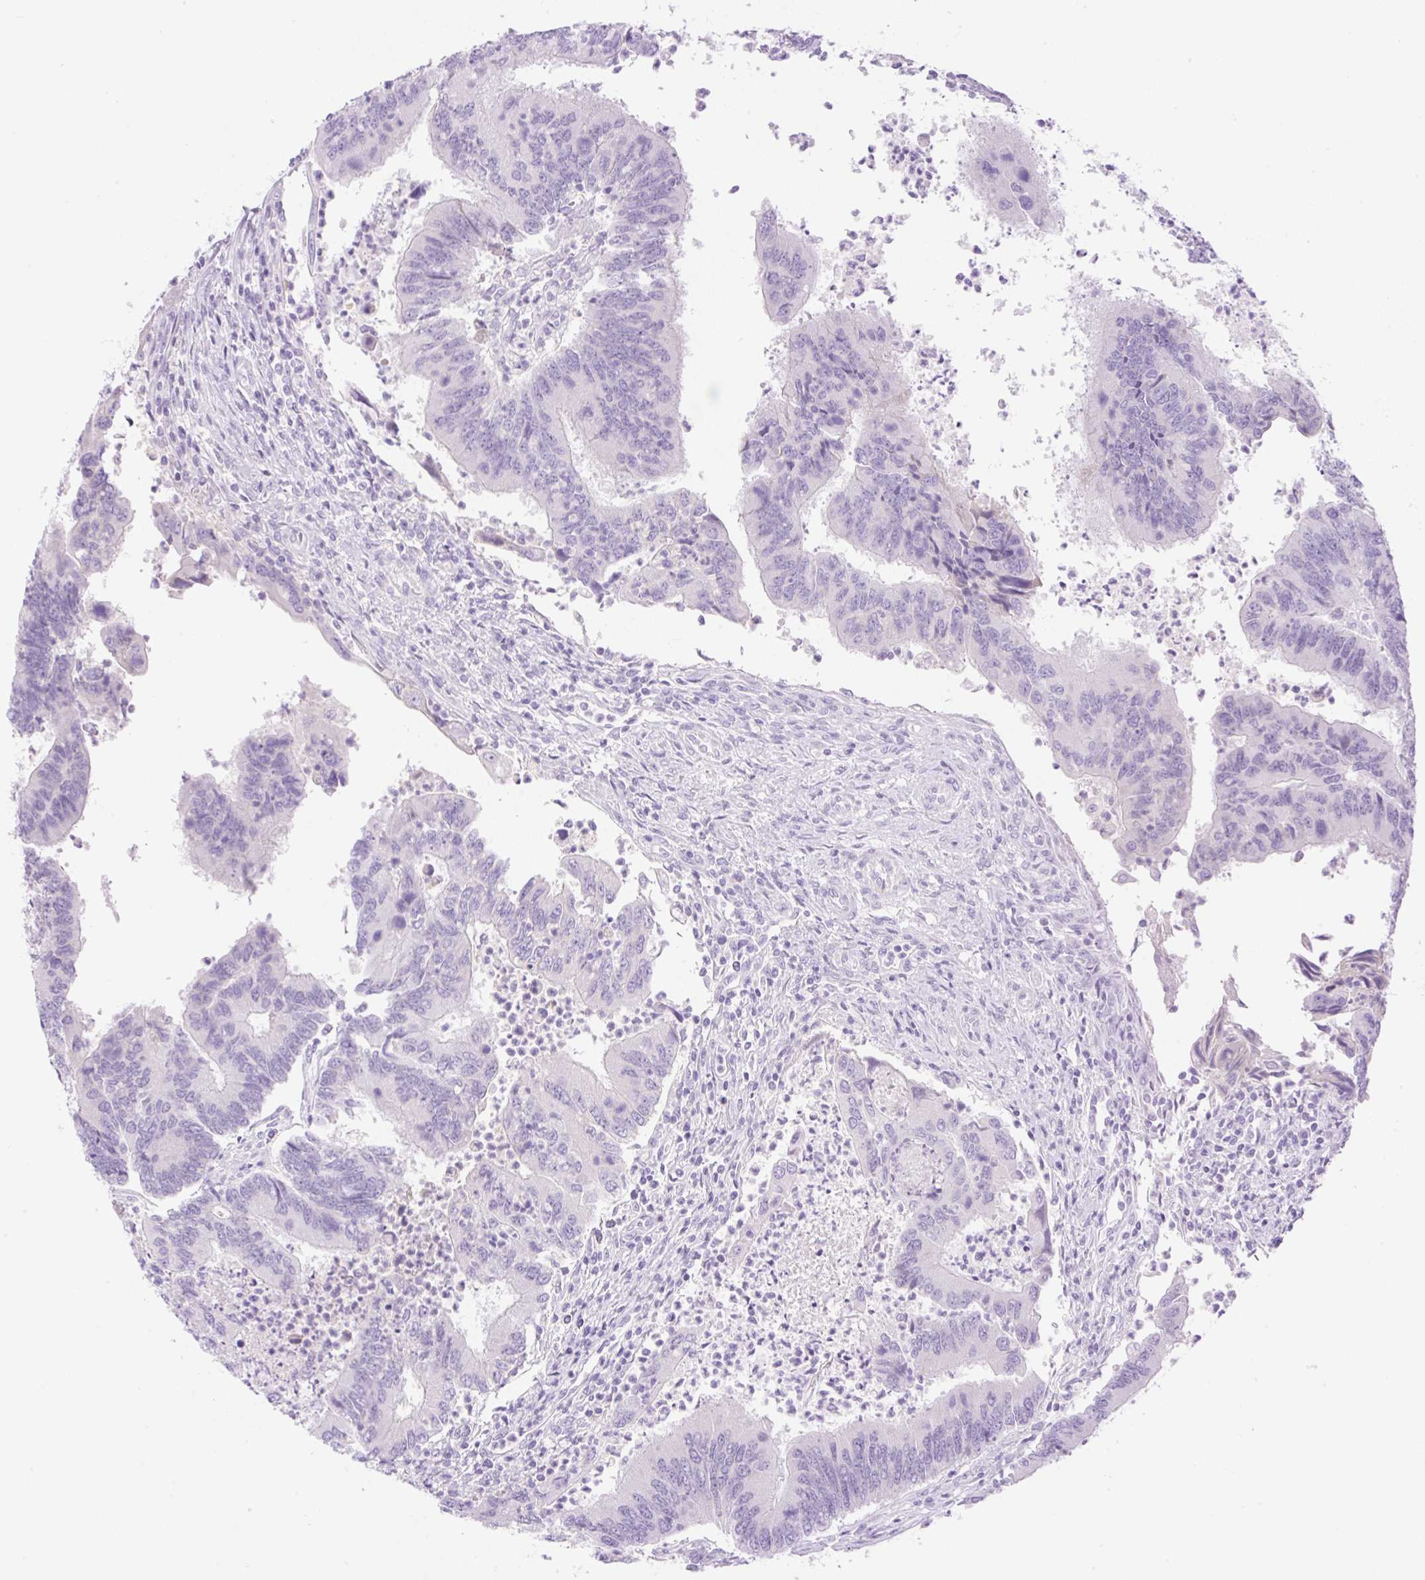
{"staining": {"intensity": "negative", "quantity": "none", "location": "none"}, "tissue": "colorectal cancer", "cell_type": "Tumor cells", "image_type": "cancer", "snomed": [{"axis": "morphology", "description": "Adenocarcinoma, NOS"}, {"axis": "topography", "description": "Colon"}], "caption": "Photomicrograph shows no significant protein staining in tumor cells of colorectal adenocarcinoma.", "gene": "PALM3", "patient": {"sex": "female", "age": 67}}